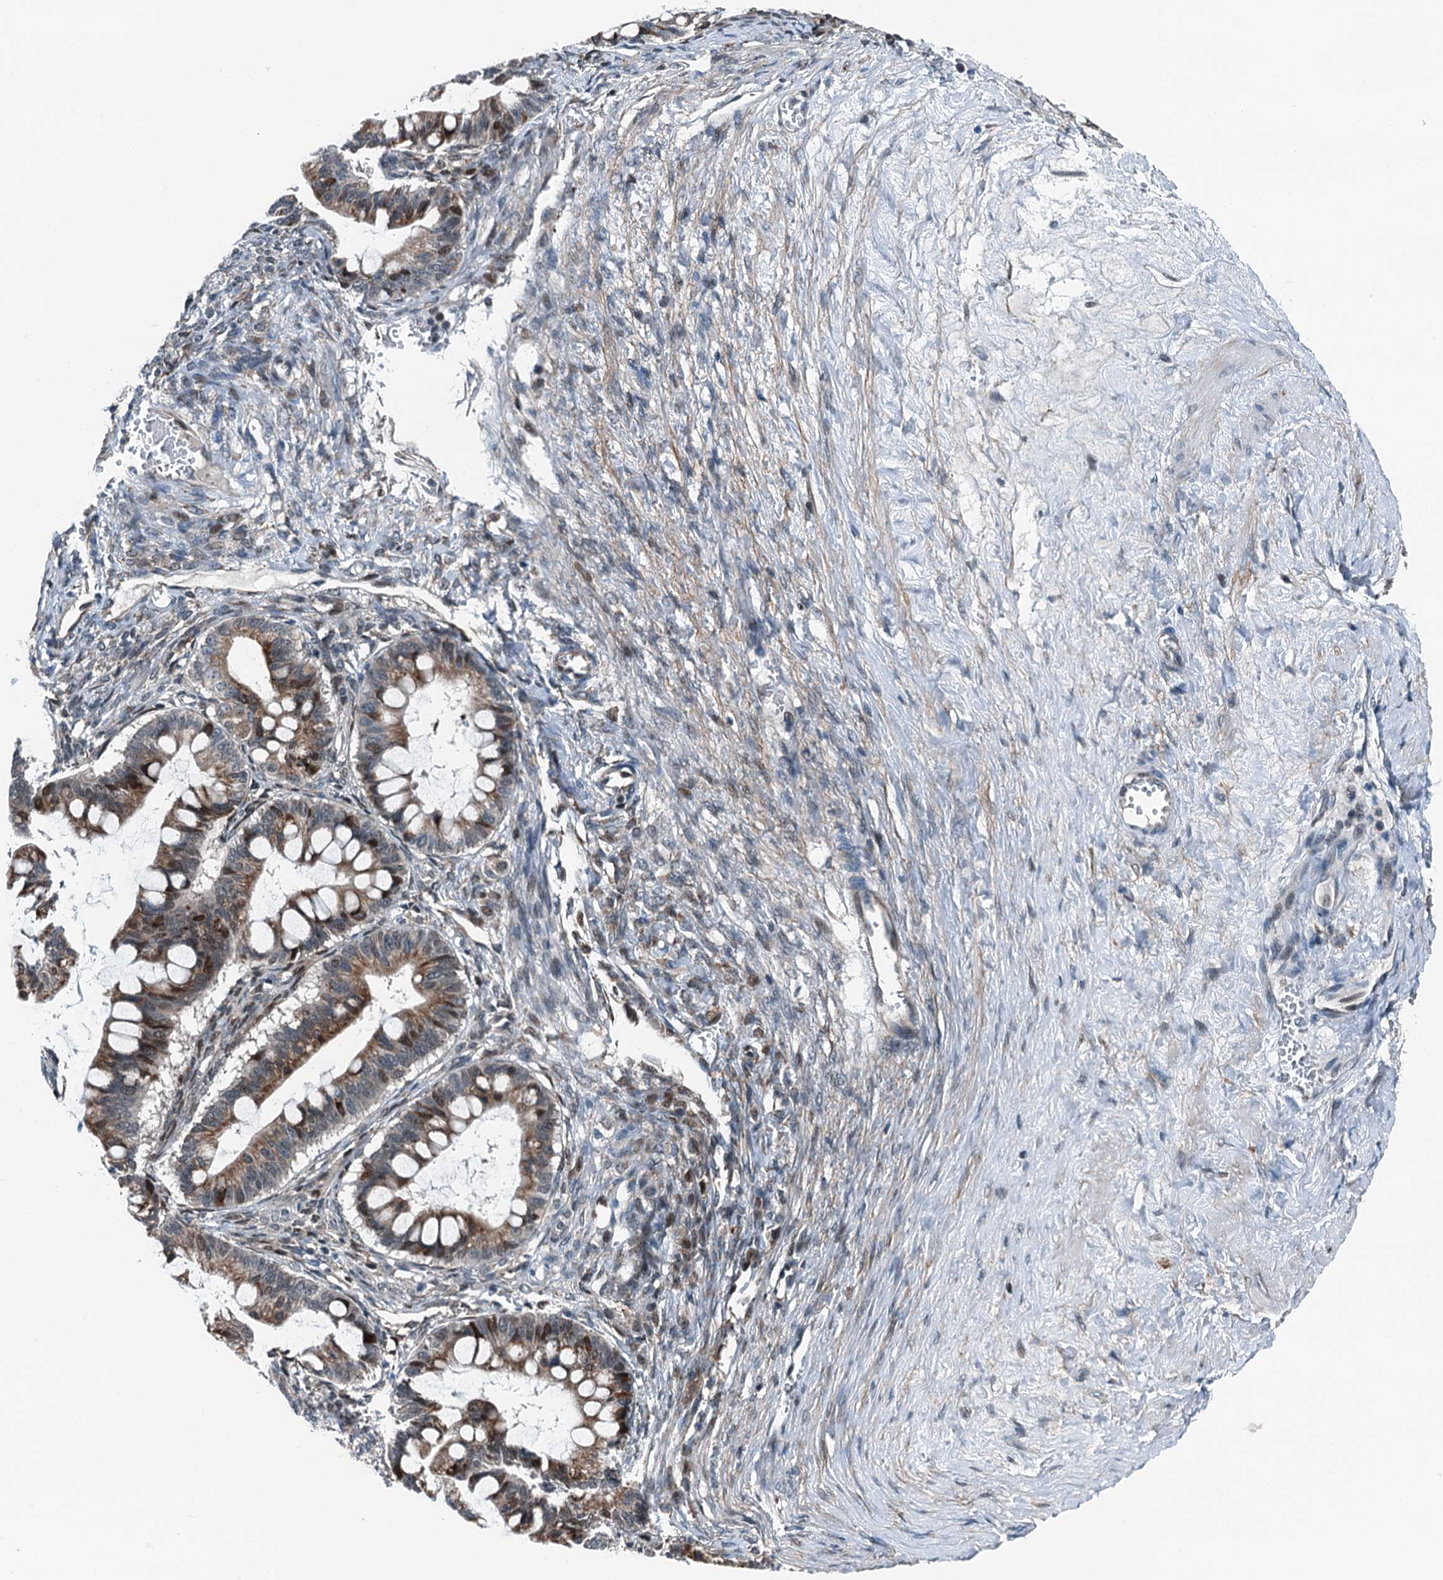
{"staining": {"intensity": "moderate", "quantity": ">75%", "location": "cytoplasmic/membranous,nuclear"}, "tissue": "ovarian cancer", "cell_type": "Tumor cells", "image_type": "cancer", "snomed": [{"axis": "morphology", "description": "Cystadenocarcinoma, mucinous, NOS"}, {"axis": "topography", "description": "Ovary"}], "caption": "Immunohistochemical staining of ovarian cancer (mucinous cystadenocarcinoma) shows medium levels of moderate cytoplasmic/membranous and nuclear positivity in approximately >75% of tumor cells. (Brightfield microscopy of DAB IHC at high magnification).", "gene": "TAMALIN", "patient": {"sex": "female", "age": 73}}